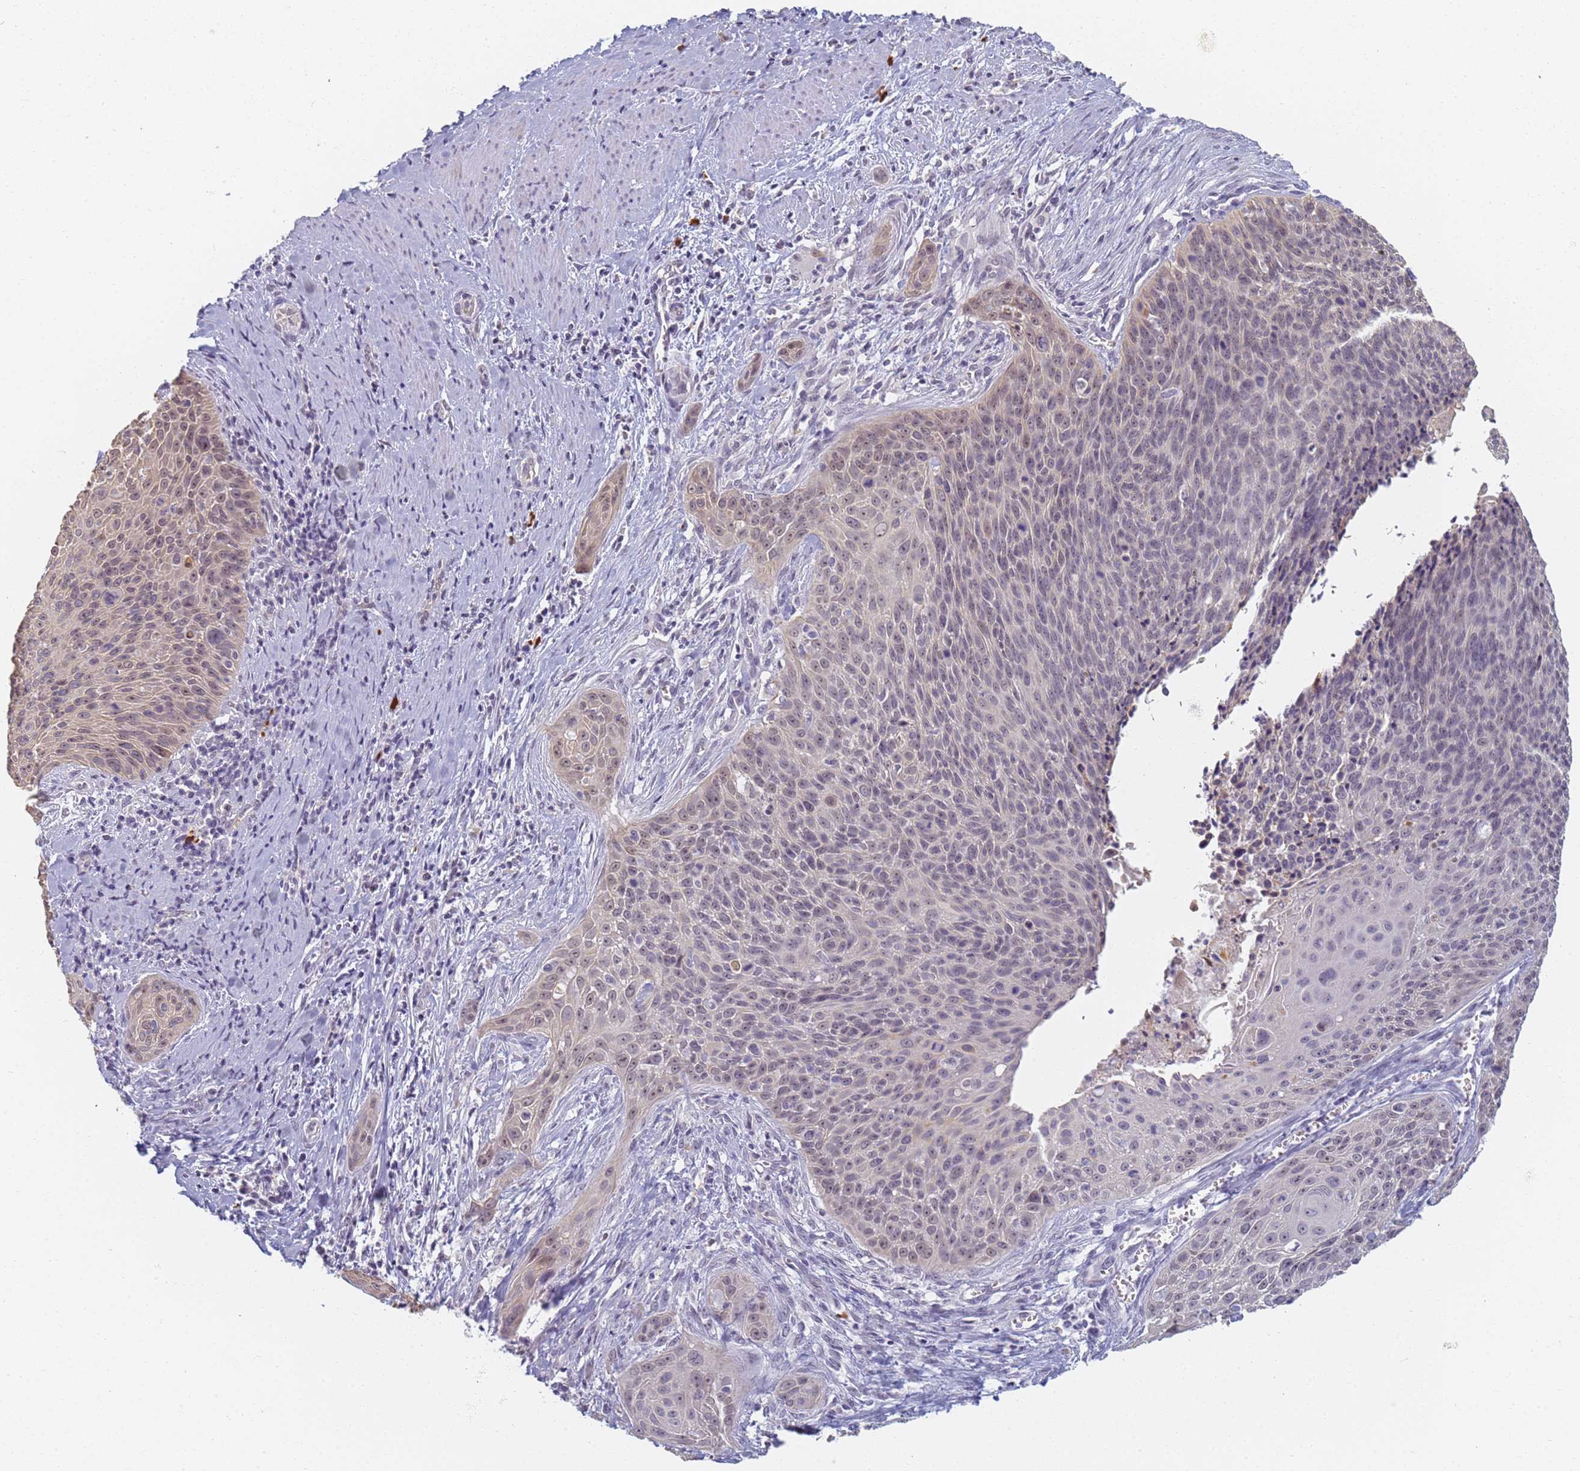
{"staining": {"intensity": "weak", "quantity": "<25%", "location": "nuclear"}, "tissue": "cervical cancer", "cell_type": "Tumor cells", "image_type": "cancer", "snomed": [{"axis": "morphology", "description": "Squamous cell carcinoma, NOS"}, {"axis": "topography", "description": "Cervix"}], "caption": "DAB (3,3'-diaminobenzidine) immunohistochemical staining of cervical cancer (squamous cell carcinoma) exhibits no significant staining in tumor cells.", "gene": "SLC38A9", "patient": {"sex": "female", "age": 55}}